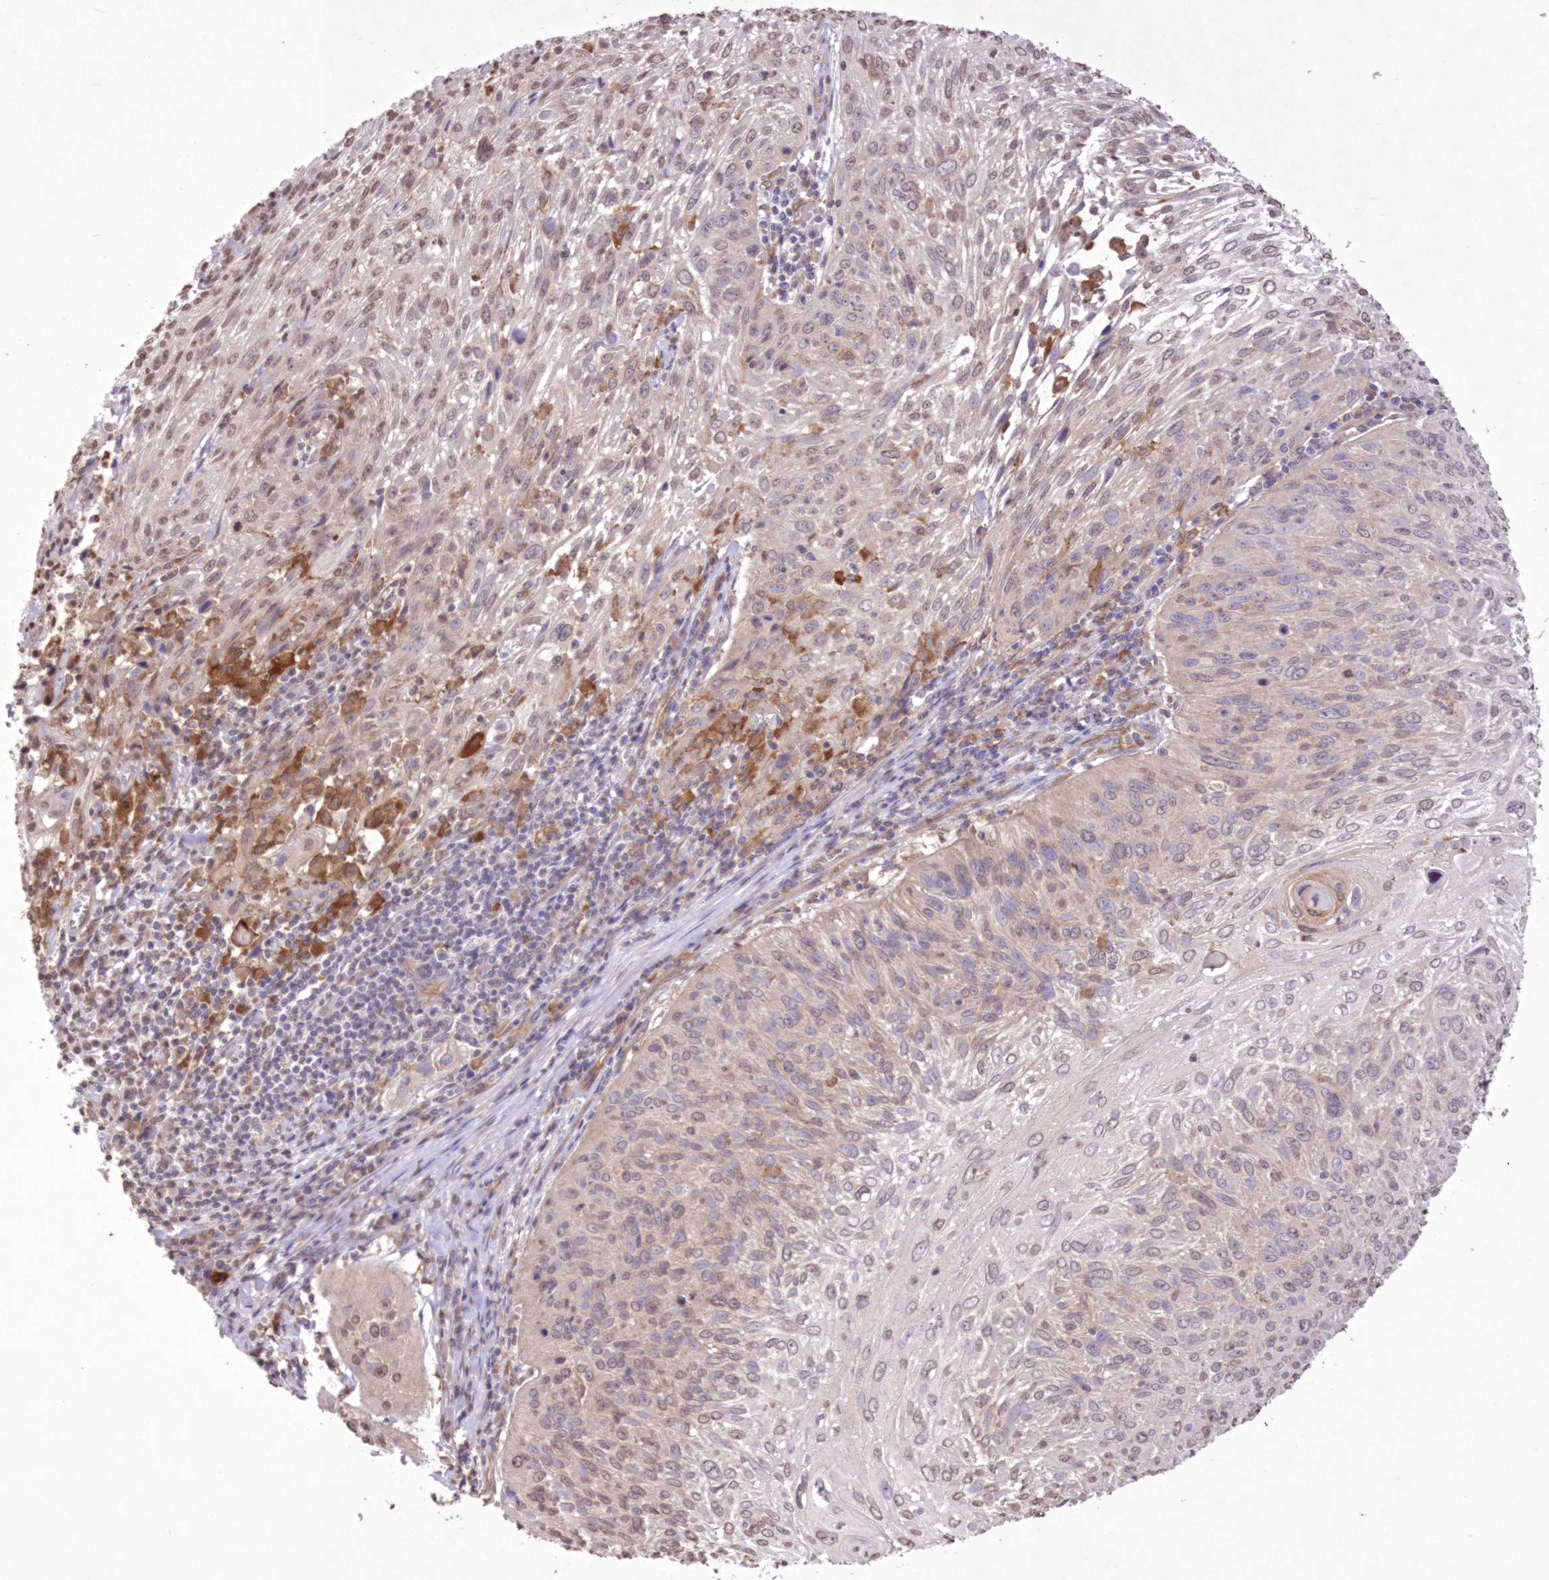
{"staining": {"intensity": "weak", "quantity": "<25%", "location": "nuclear"}, "tissue": "cervical cancer", "cell_type": "Tumor cells", "image_type": "cancer", "snomed": [{"axis": "morphology", "description": "Squamous cell carcinoma, NOS"}, {"axis": "topography", "description": "Cervix"}], "caption": "Human squamous cell carcinoma (cervical) stained for a protein using IHC demonstrates no positivity in tumor cells.", "gene": "FCHO2", "patient": {"sex": "female", "age": 51}}